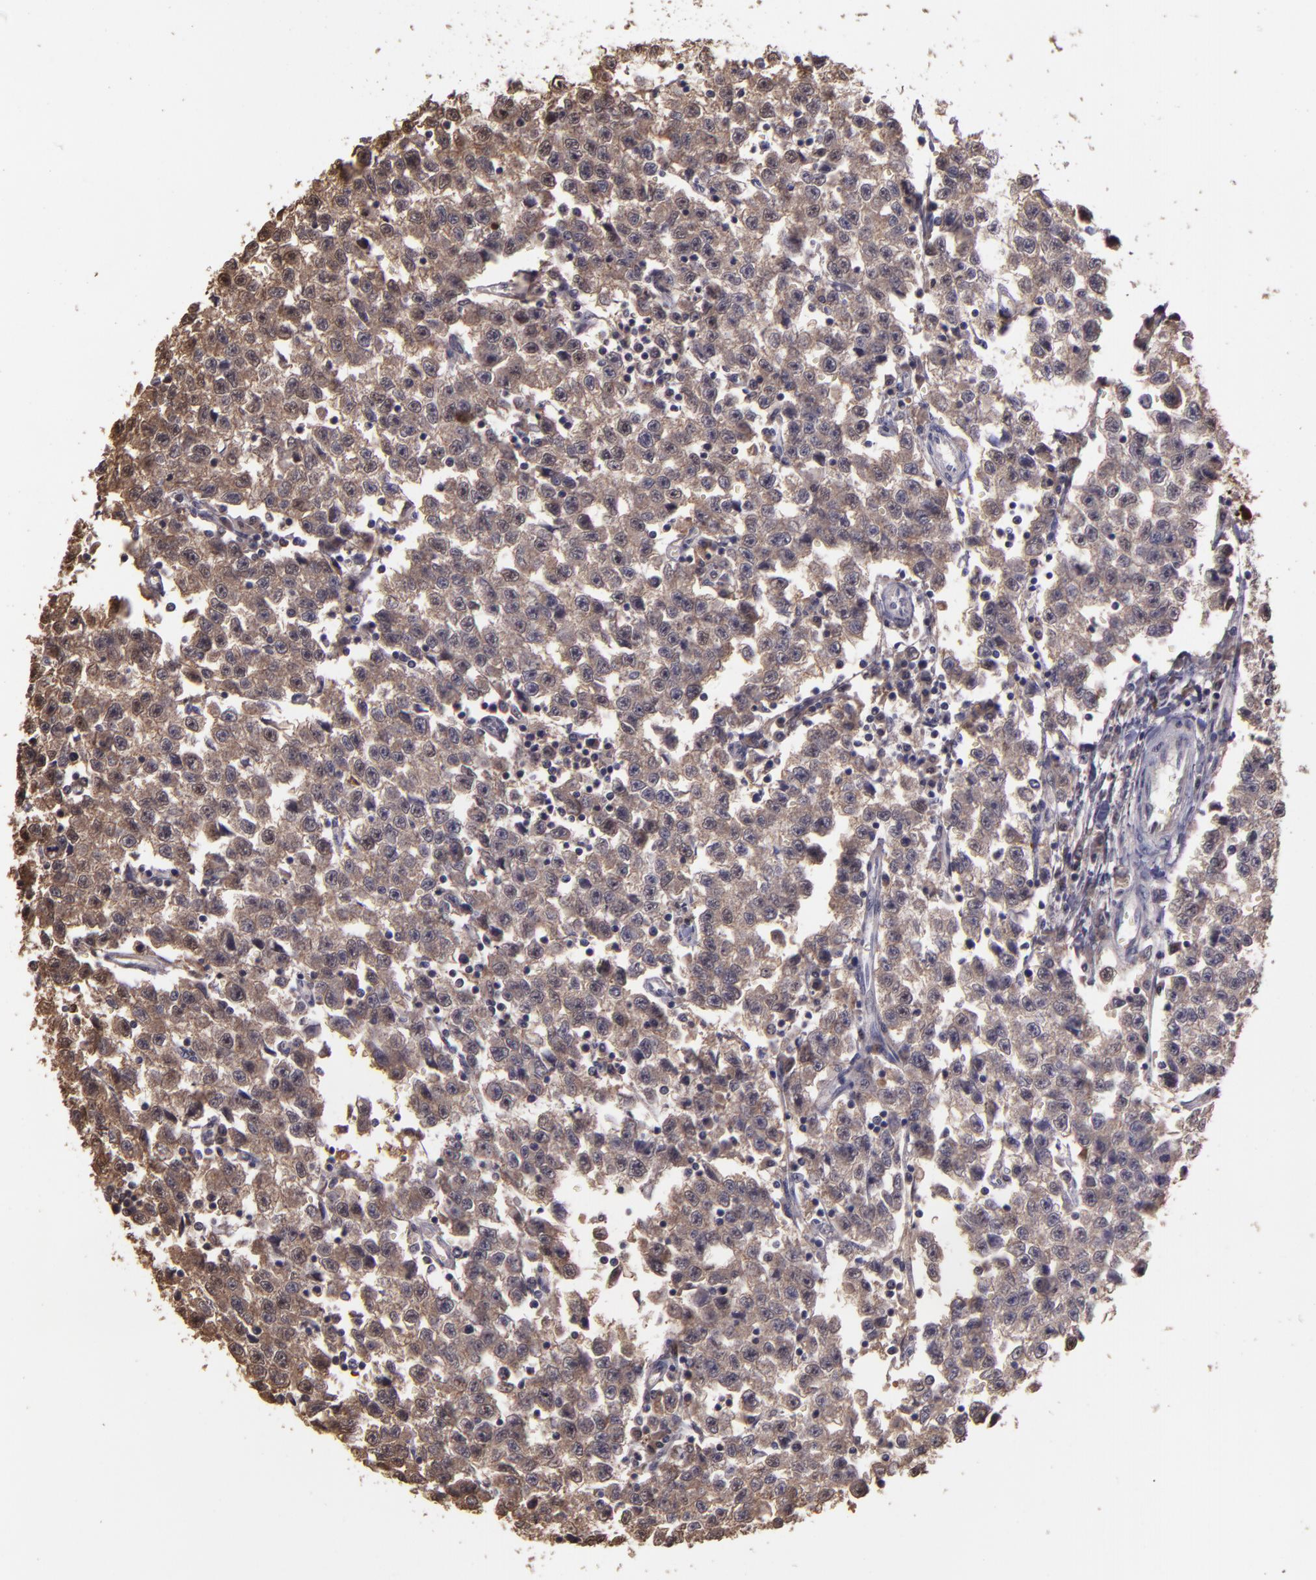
{"staining": {"intensity": "moderate", "quantity": ">75%", "location": "cytoplasmic/membranous"}, "tissue": "testis cancer", "cell_type": "Tumor cells", "image_type": "cancer", "snomed": [{"axis": "morphology", "description": "Seminoma, NOS"}, {"axis": "topography", "description": "Testis"}], "caption": "Immunohistochemical staining of testis cancer (seminoma) shows moderate cytoplasmic/membranous protein expression in approximately >75% of tumor cells. The protein of interest is stained brown, and the nuclei are stained in blue (DAB (3,3'-diaminobenzidine) IHC with brightfield microscopy, high magnification).", "gene": "SERPINF2", "patient": {"sex": "male", "age": 35}}